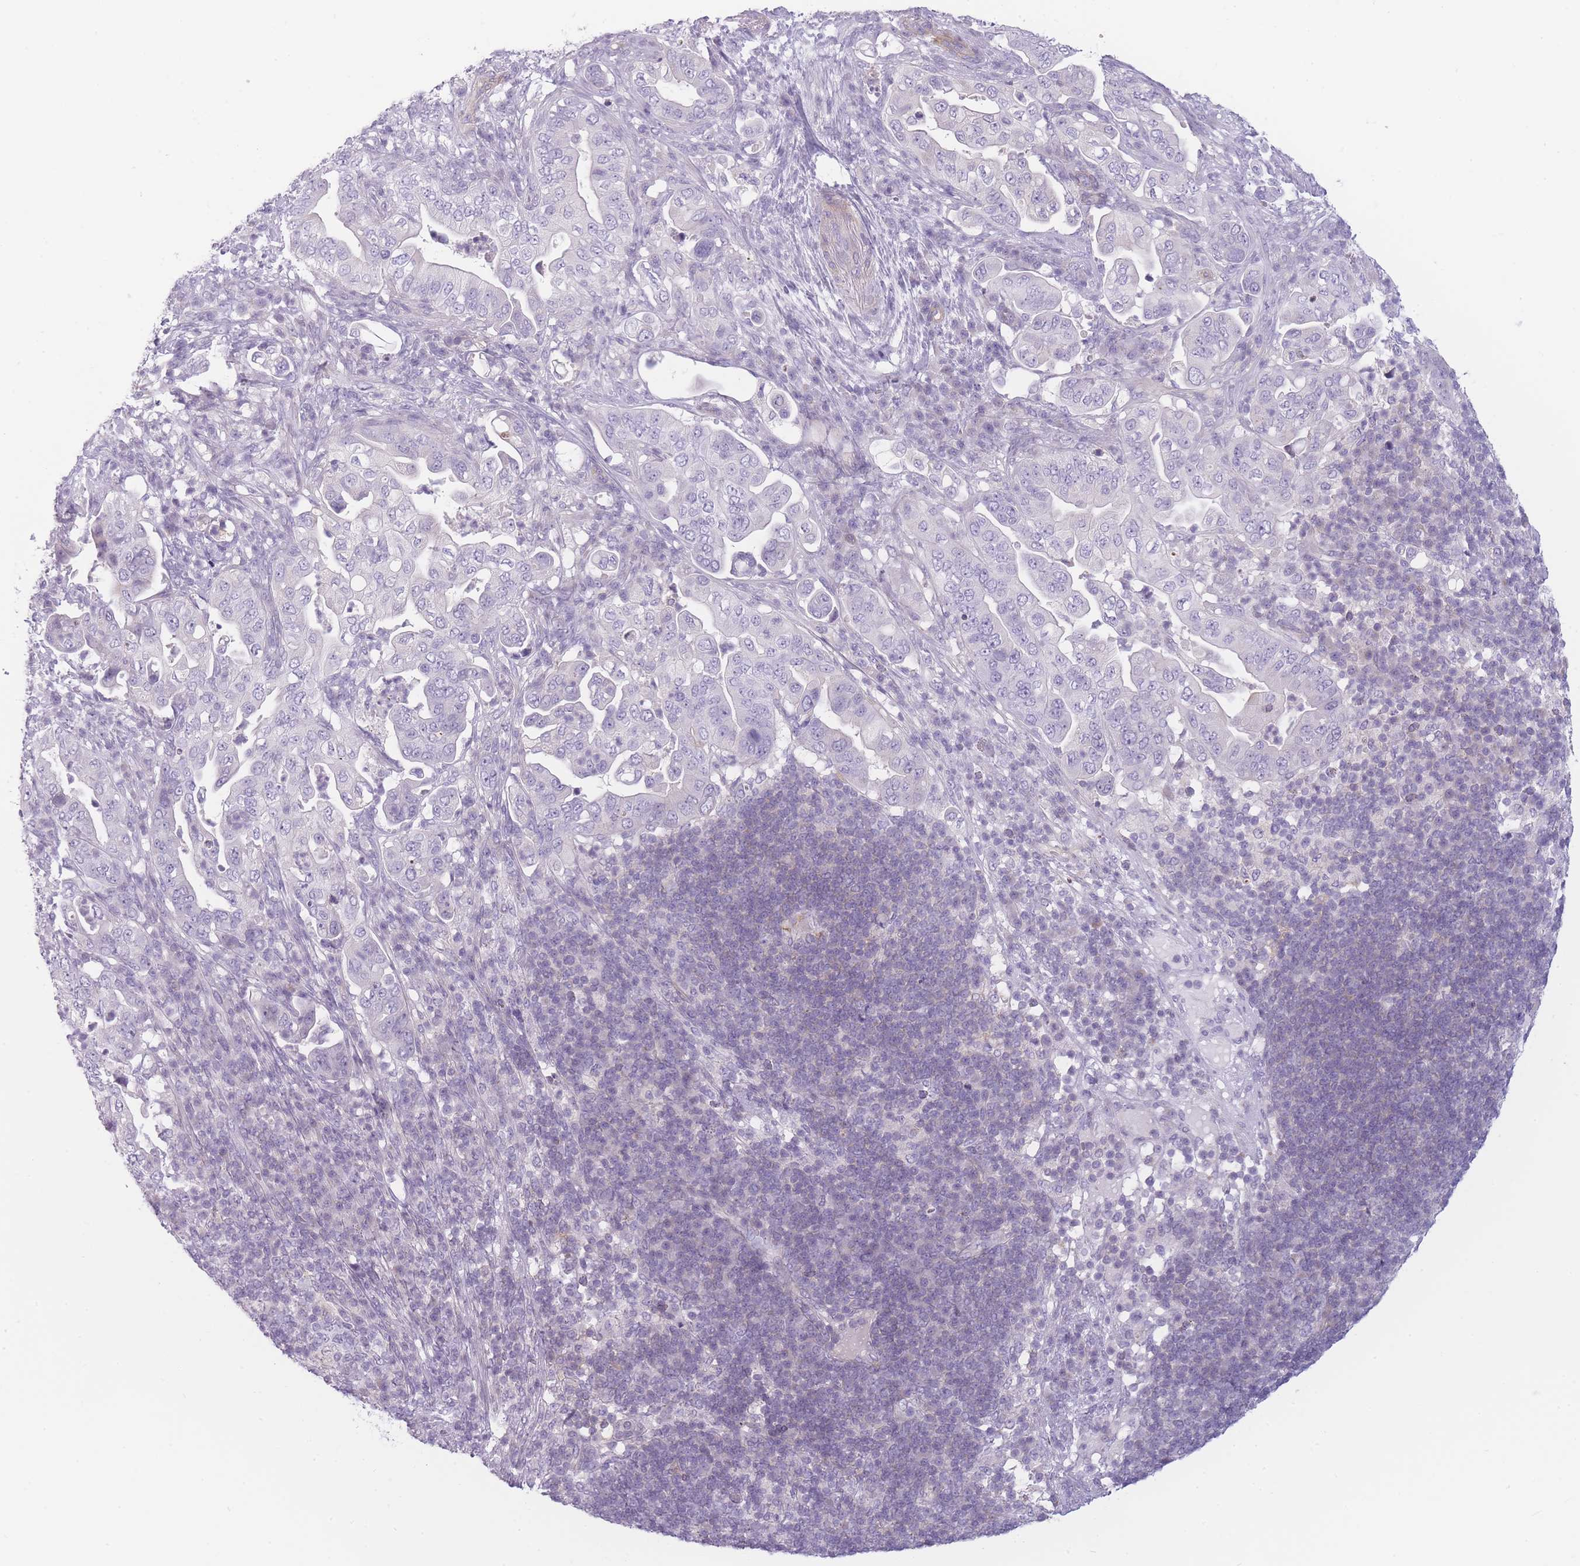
{"staining": {"intensity": "negative", "quantity": "none", "location": "none"}, "tissue": "pancreatic cancer", "cell_type": "Tumor cells", "image_type": "cancer", "snomed": [{"axis": "morphology", "description": "Adenocarcinoma, NOS"}, {"axis": "topography", "description": "Pancreas"}], "caption": "Pancreatic cancer (adenocarcinoma) was stained to show a protein in brown. There is no significant positivity in tumor cells. Nuclei are stained in blue.", "gene": "GGT1", "patient": {"sex": "female", "age": 63}}